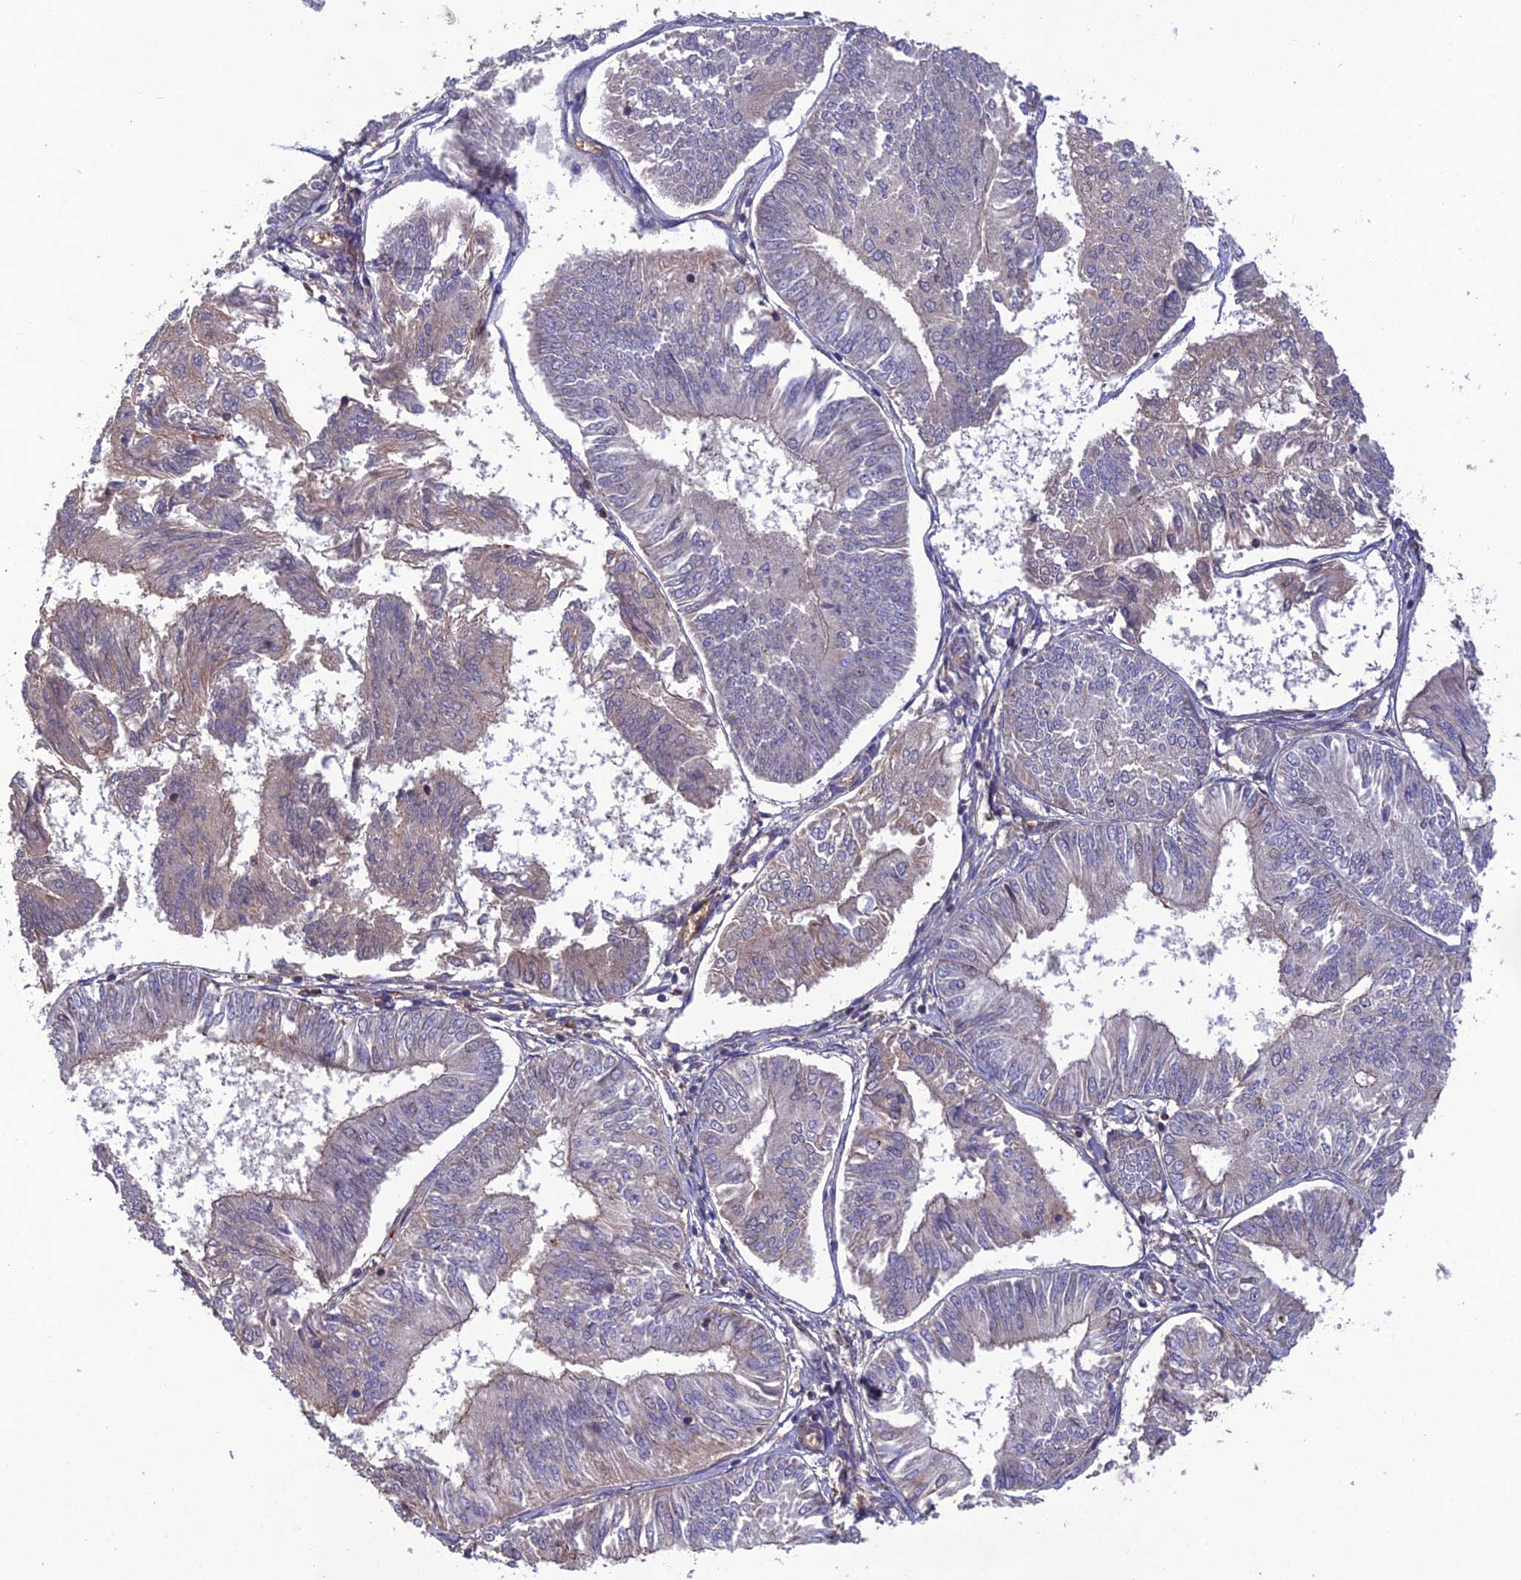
{"staining": {"intensity": "negative", "quantity": "none", "location": "none"}, "tissue": "endometrial cancer", "cell_type": "Tumor cells", "image_type": "cancer", "snomed": [{"axis": "morphology", "description": "Adenocarcinoma, NOS"}, {"axis": "topography", "description": "Endometrium"}], "caption": "Immunohistochemical staining of human adenocarcinoma (endometrial) reveals no significant expression in tumor cells.", "gene": "GALR2", "patient": {"sex": "female", "age": 58}}